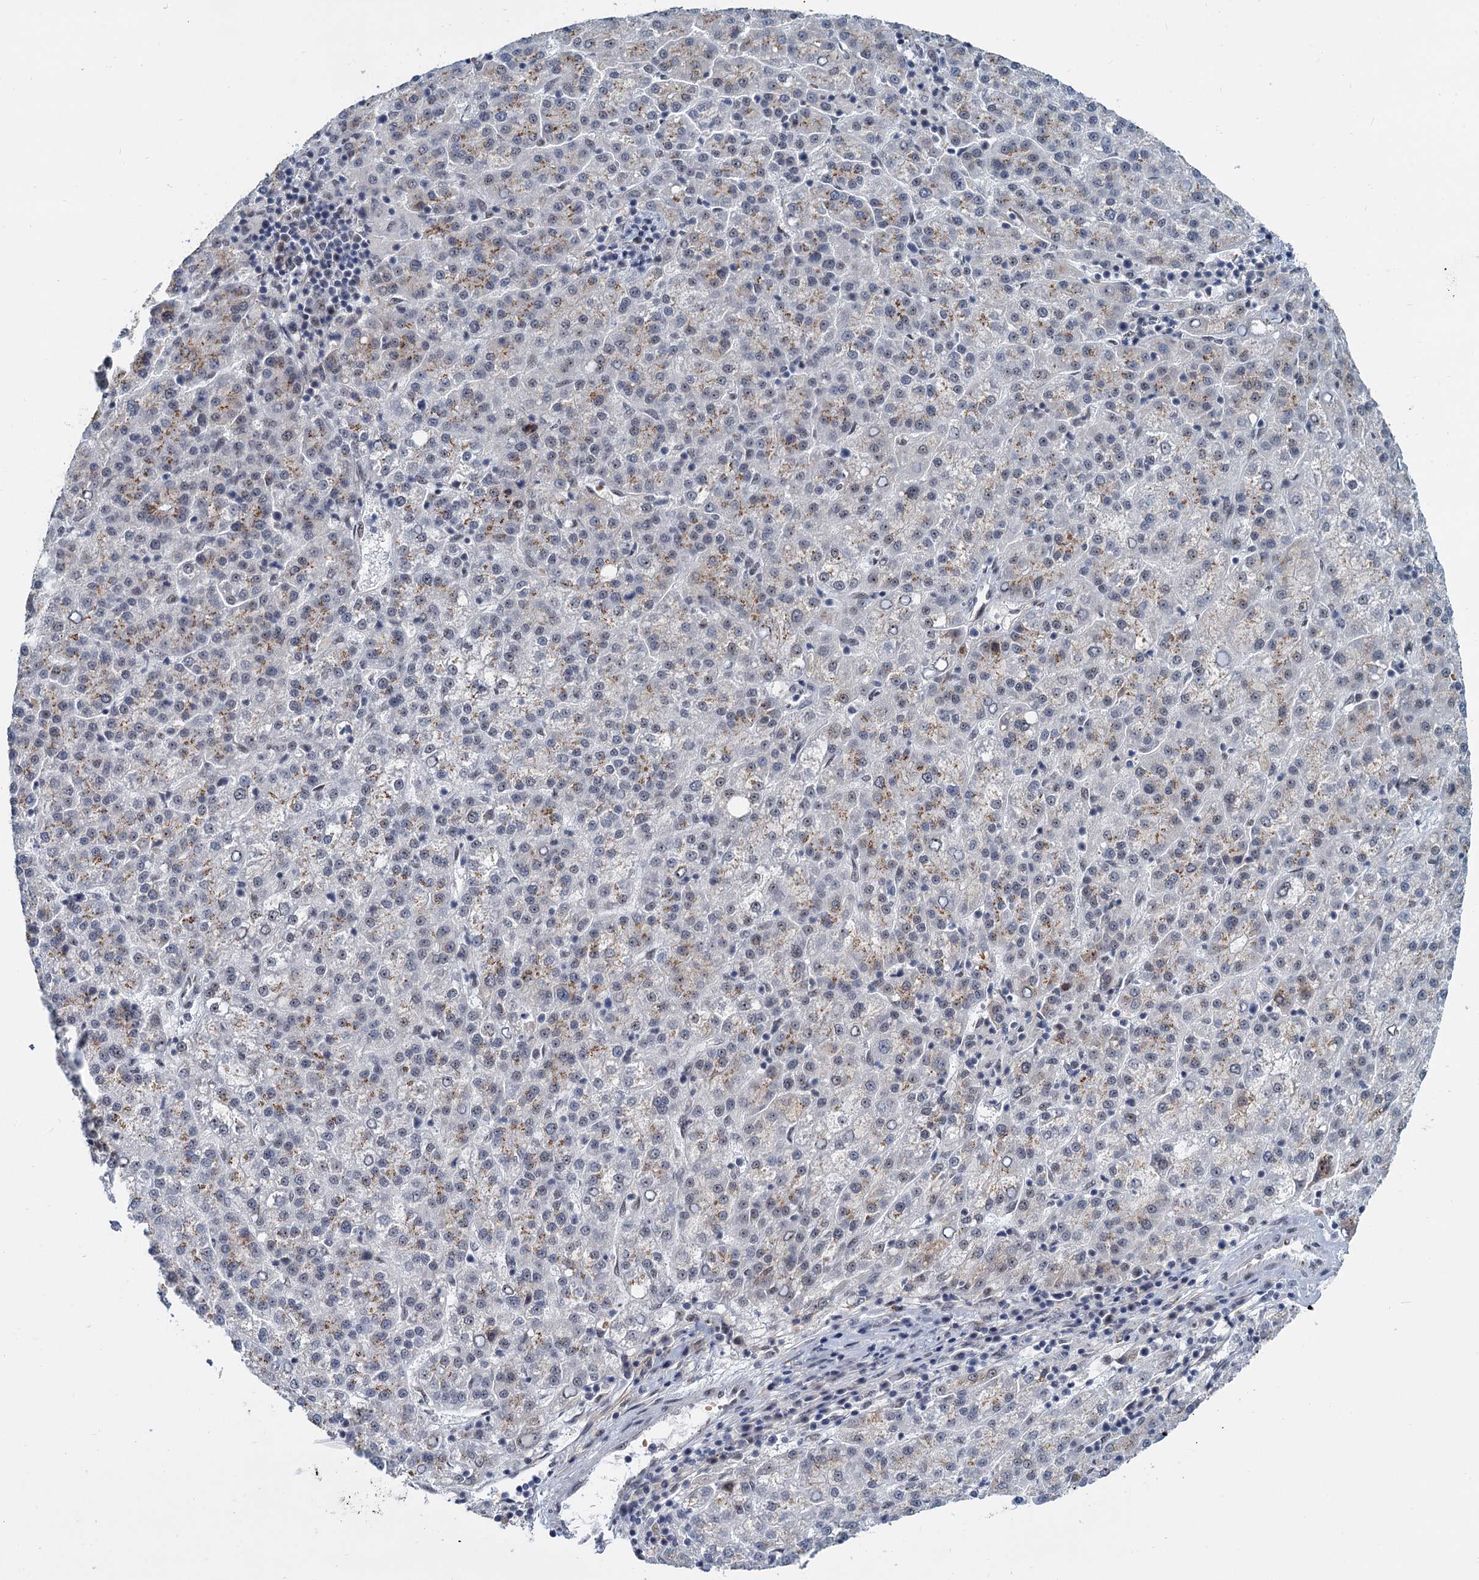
{"staining": {"intensity": "negative", "quantity": "none", "location": "none"}, "tissue": "liver cancer", "cell_type": "Tumor cells", "image_type": "cancer", "snomed": [{"axis": "morphology", "description": "Carcinoma, Hepatocellular, NOS"}, {"axis": "topography", "description": "Liver"}], "caption": "IHC histopathology image of neoplastic tissue: human liver hepatocellular carcinoma stained with DAB displays no significant protein staining in tumor cells. (DAB (3,3'-diaminobenzidine) IHC, high magnification).", "gene": "RPRD1A", "patient": {"sex": "female", "age": 58}}